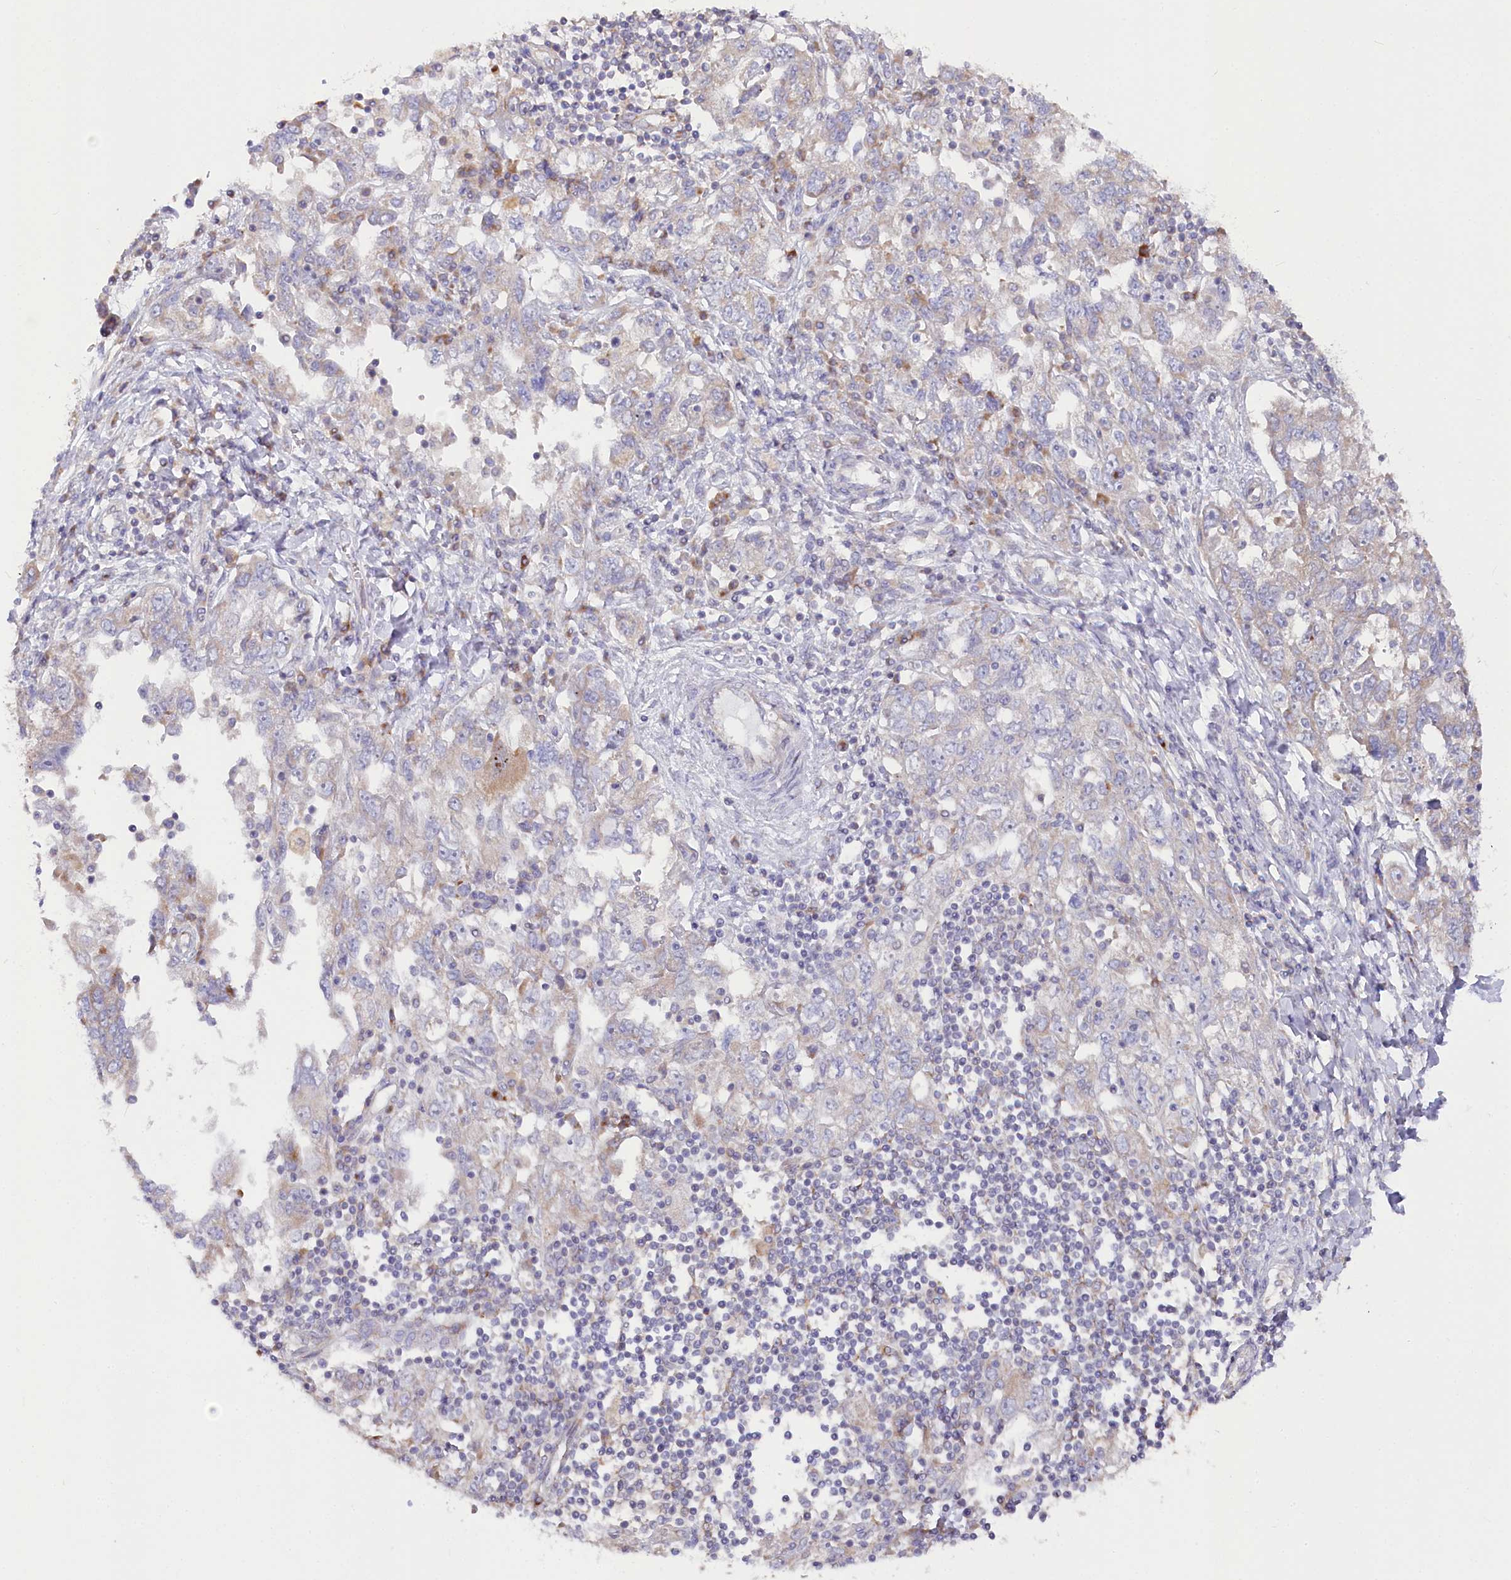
{"staining": {"intensity": "negative", "quantity": "none", "location": "none"}, "tissue": "ovarian cancer", "cell_type": "Tumor cells", "image_type": "cancer", "snomed": [{"axis": "morphology", "description": "Carcinoma, NOS"}, {"axis": "morphology", "description": "Cystadenocarcinoma, serous, NOS"}, {"axis": "topography", "description": "Ovary"}], "caption": "Immunohistochemical staining of human ovarian cancer shows no significant positivity in tumor cells.", "gene": "POGLUT1", "patient": {"sex": "female", "age": 69}}